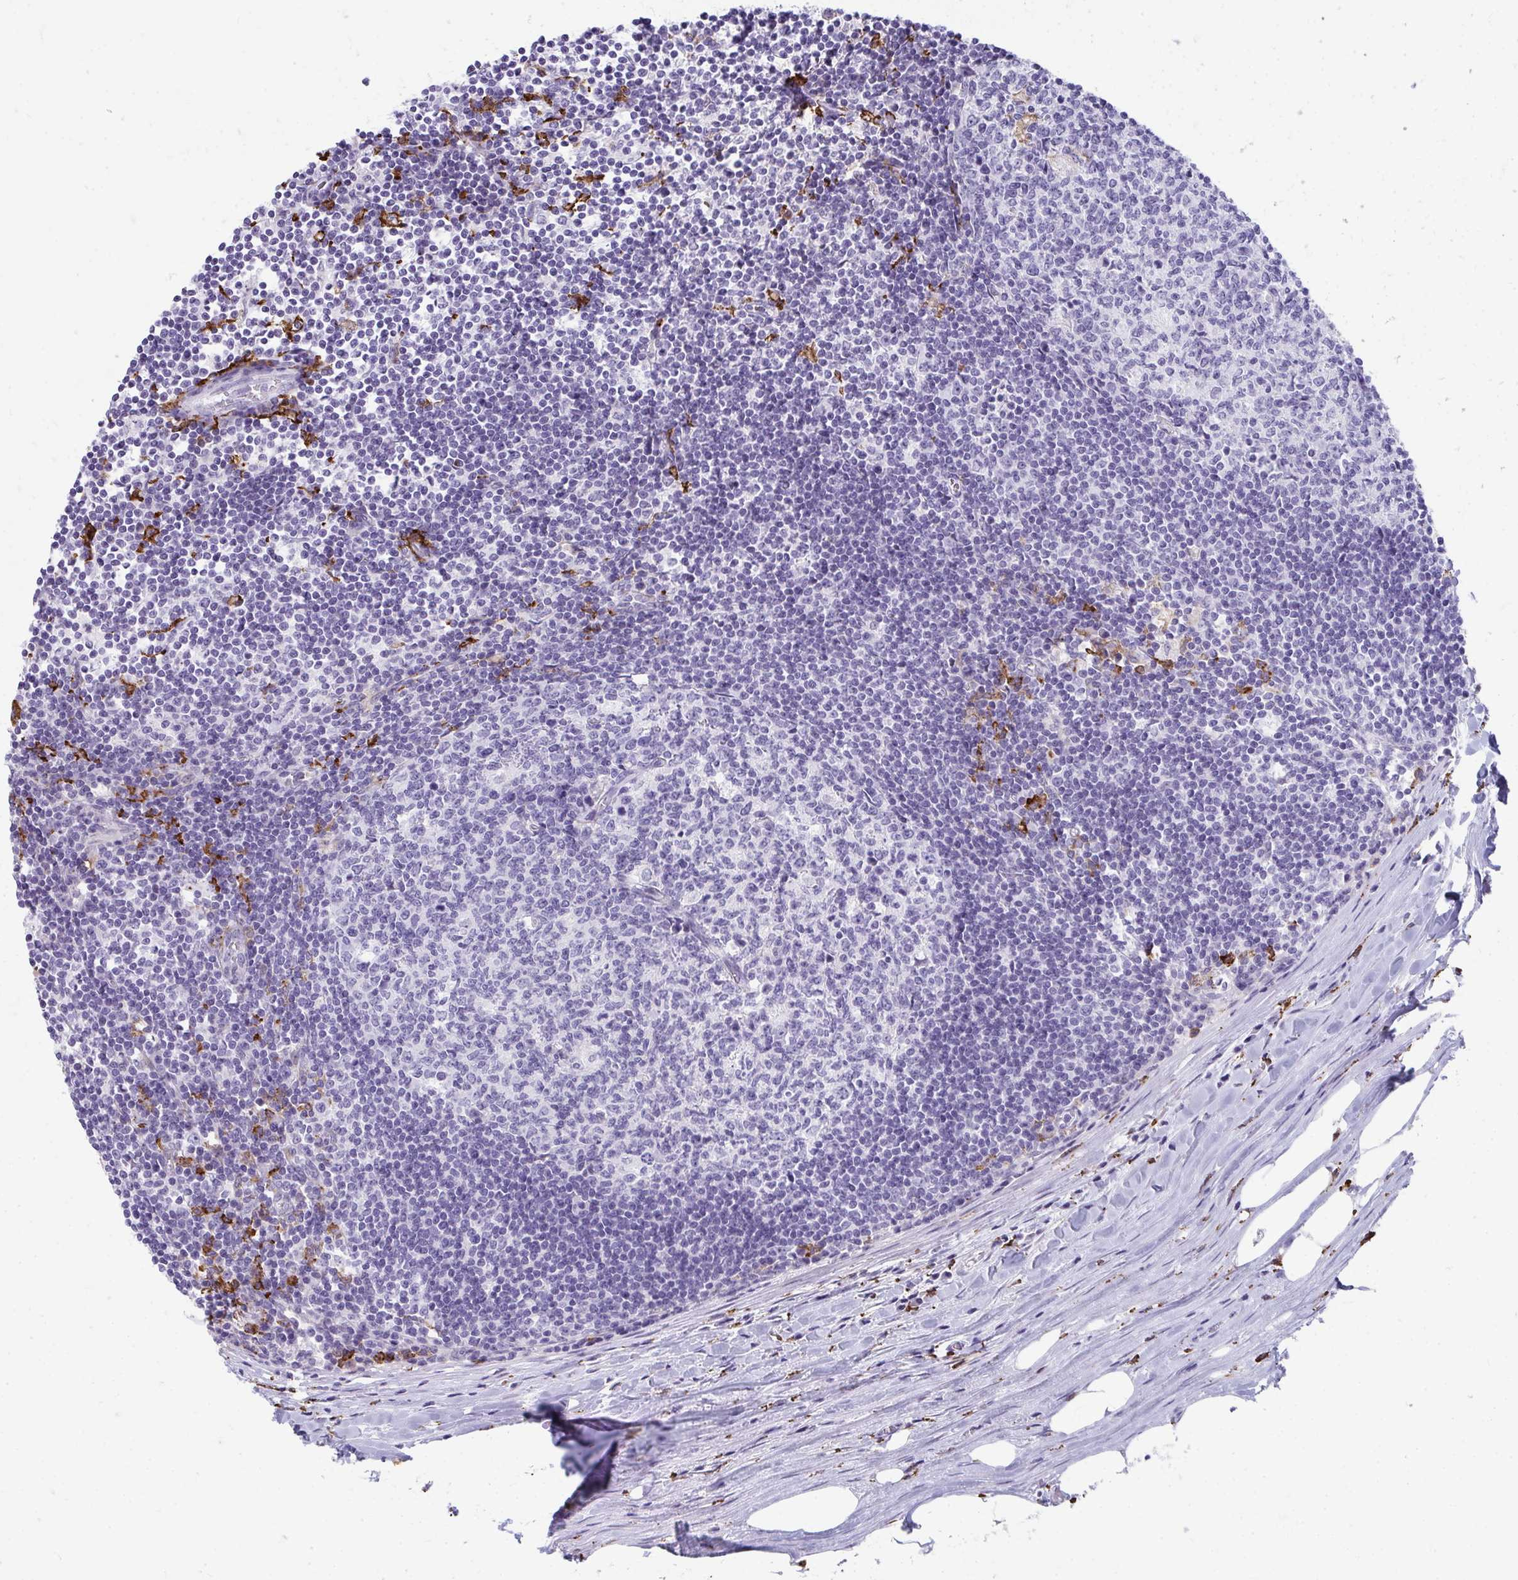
{"staining": {"intensity": "negative", "quantity": "none", "location": "none"}, "tissue": "lymph node", "cell_type": "Germinal center cells", "image_type": "normal", "snomed": [{"axis": "morphology", "description": "Normal tissue, NOS"}, {"axis": "topography", "description": "Lymph node"}], "caption": "High power microscopy histopathology image of an immunohistochemistry histopathology image of normal lymph node, revealing no significant positivity in germinal center cells.", "gene": "CD163", "patient": {"sex": "male", "age": 67}}